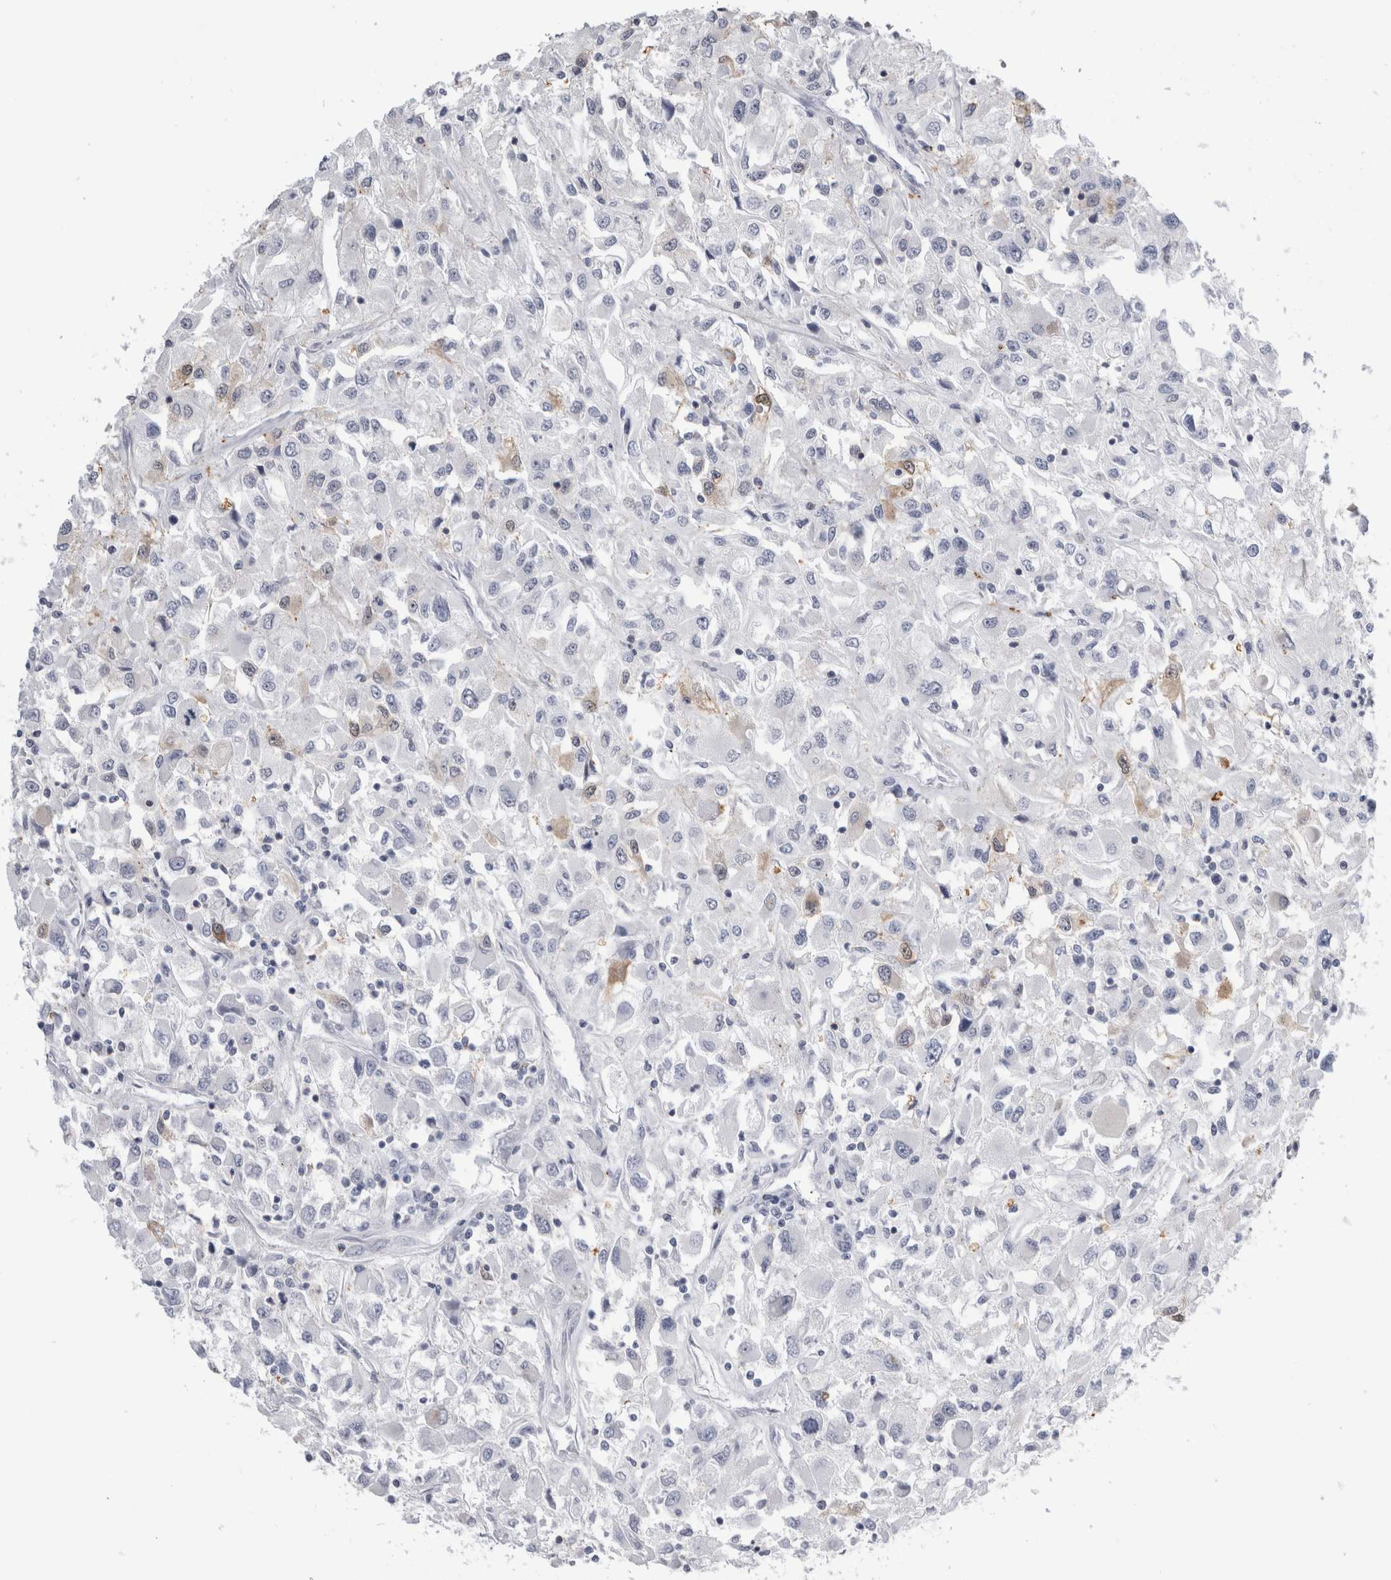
{"staining": {"intensity": "negative", "quantity": "none", "location": "none"}, "tissue": "renal cancer", "cell_type": "Tumor cells", "image_type": "cancer", "snomed": [{"axis": "morphology", "description": "Adenocarcinoma, NOS"}, {"axis": "topography", "description": "Kidney"}], "caption": "Protein analysis of renal cancer shows no significant positivity in tumor cells.", "gene": "ANKFY1", "patient": {"sex": "female", "age": 52}}